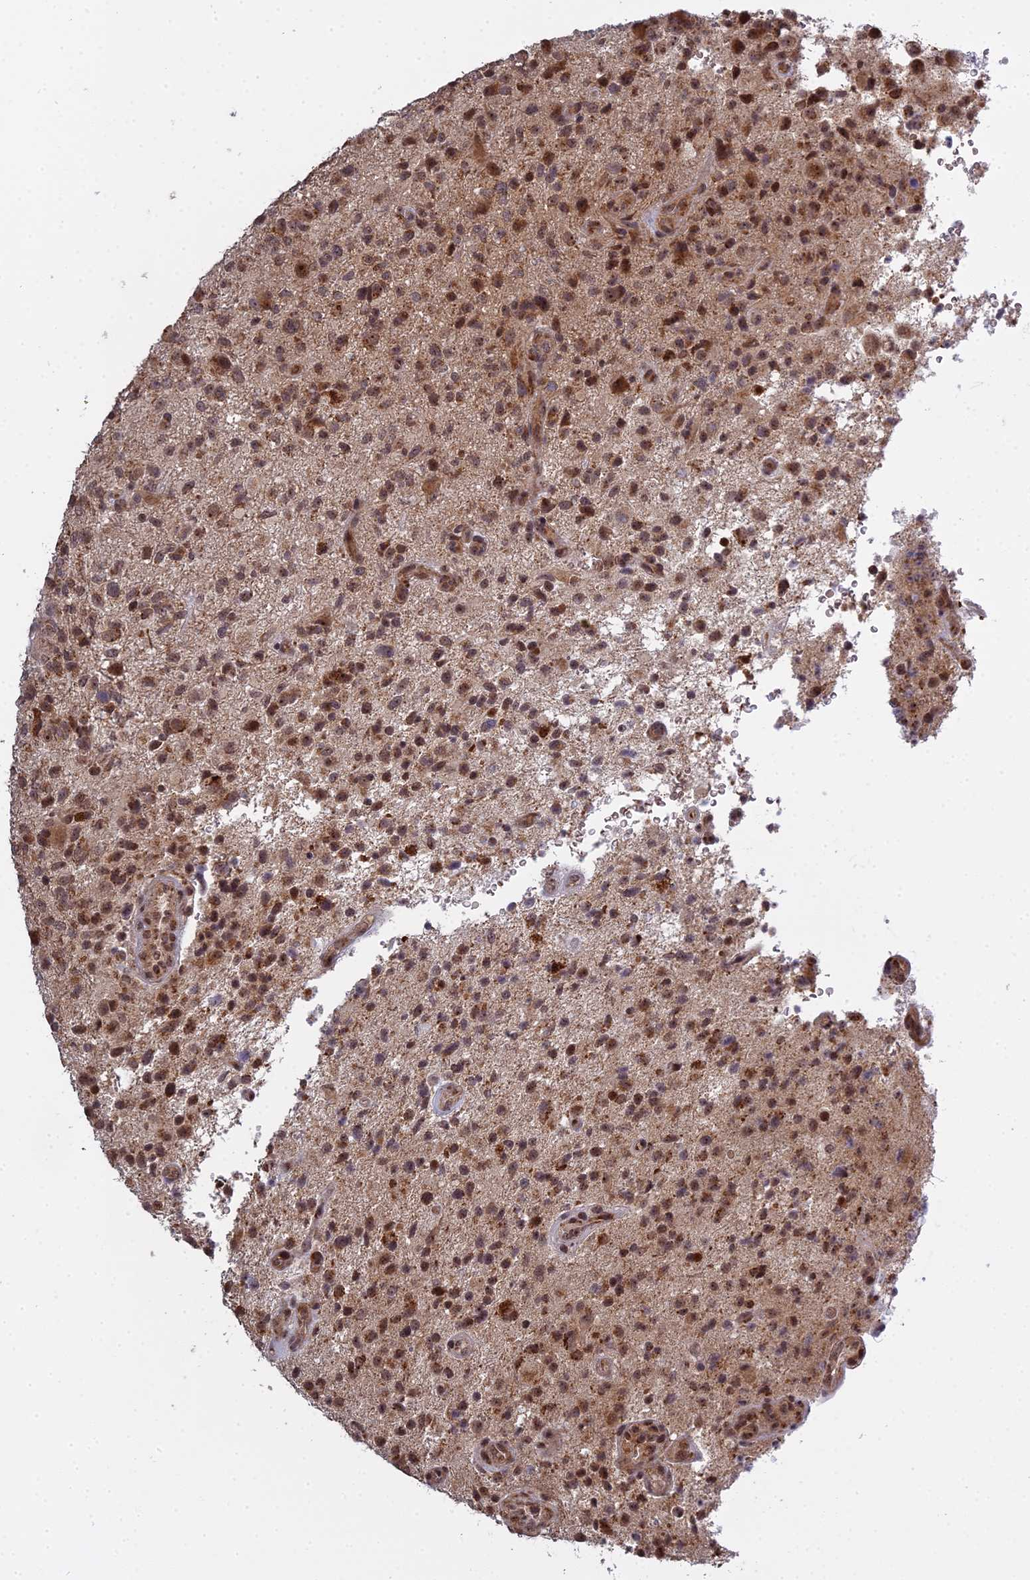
{"staining": {"intensity": "moderate", "quantity": ">75%", "location": "cytoplasmic/membranous,nuclear"}, "tissue": "glioma", "cell_type": "Tumor cells", "image_type": "cancer", "snomed": [{"axis": "morphology", "description": "Glioma, malignant, High grade"}, {"axis": "topography", "description": "Brain"}], "caption": "Tumor cells show moderate cytoplasmic/membranous and nuclear staining in approximately >75% of cells in malignant glioma (high-grade).", "gene": "MEOX1", "patient": {"sex": "male", "age": 47}}